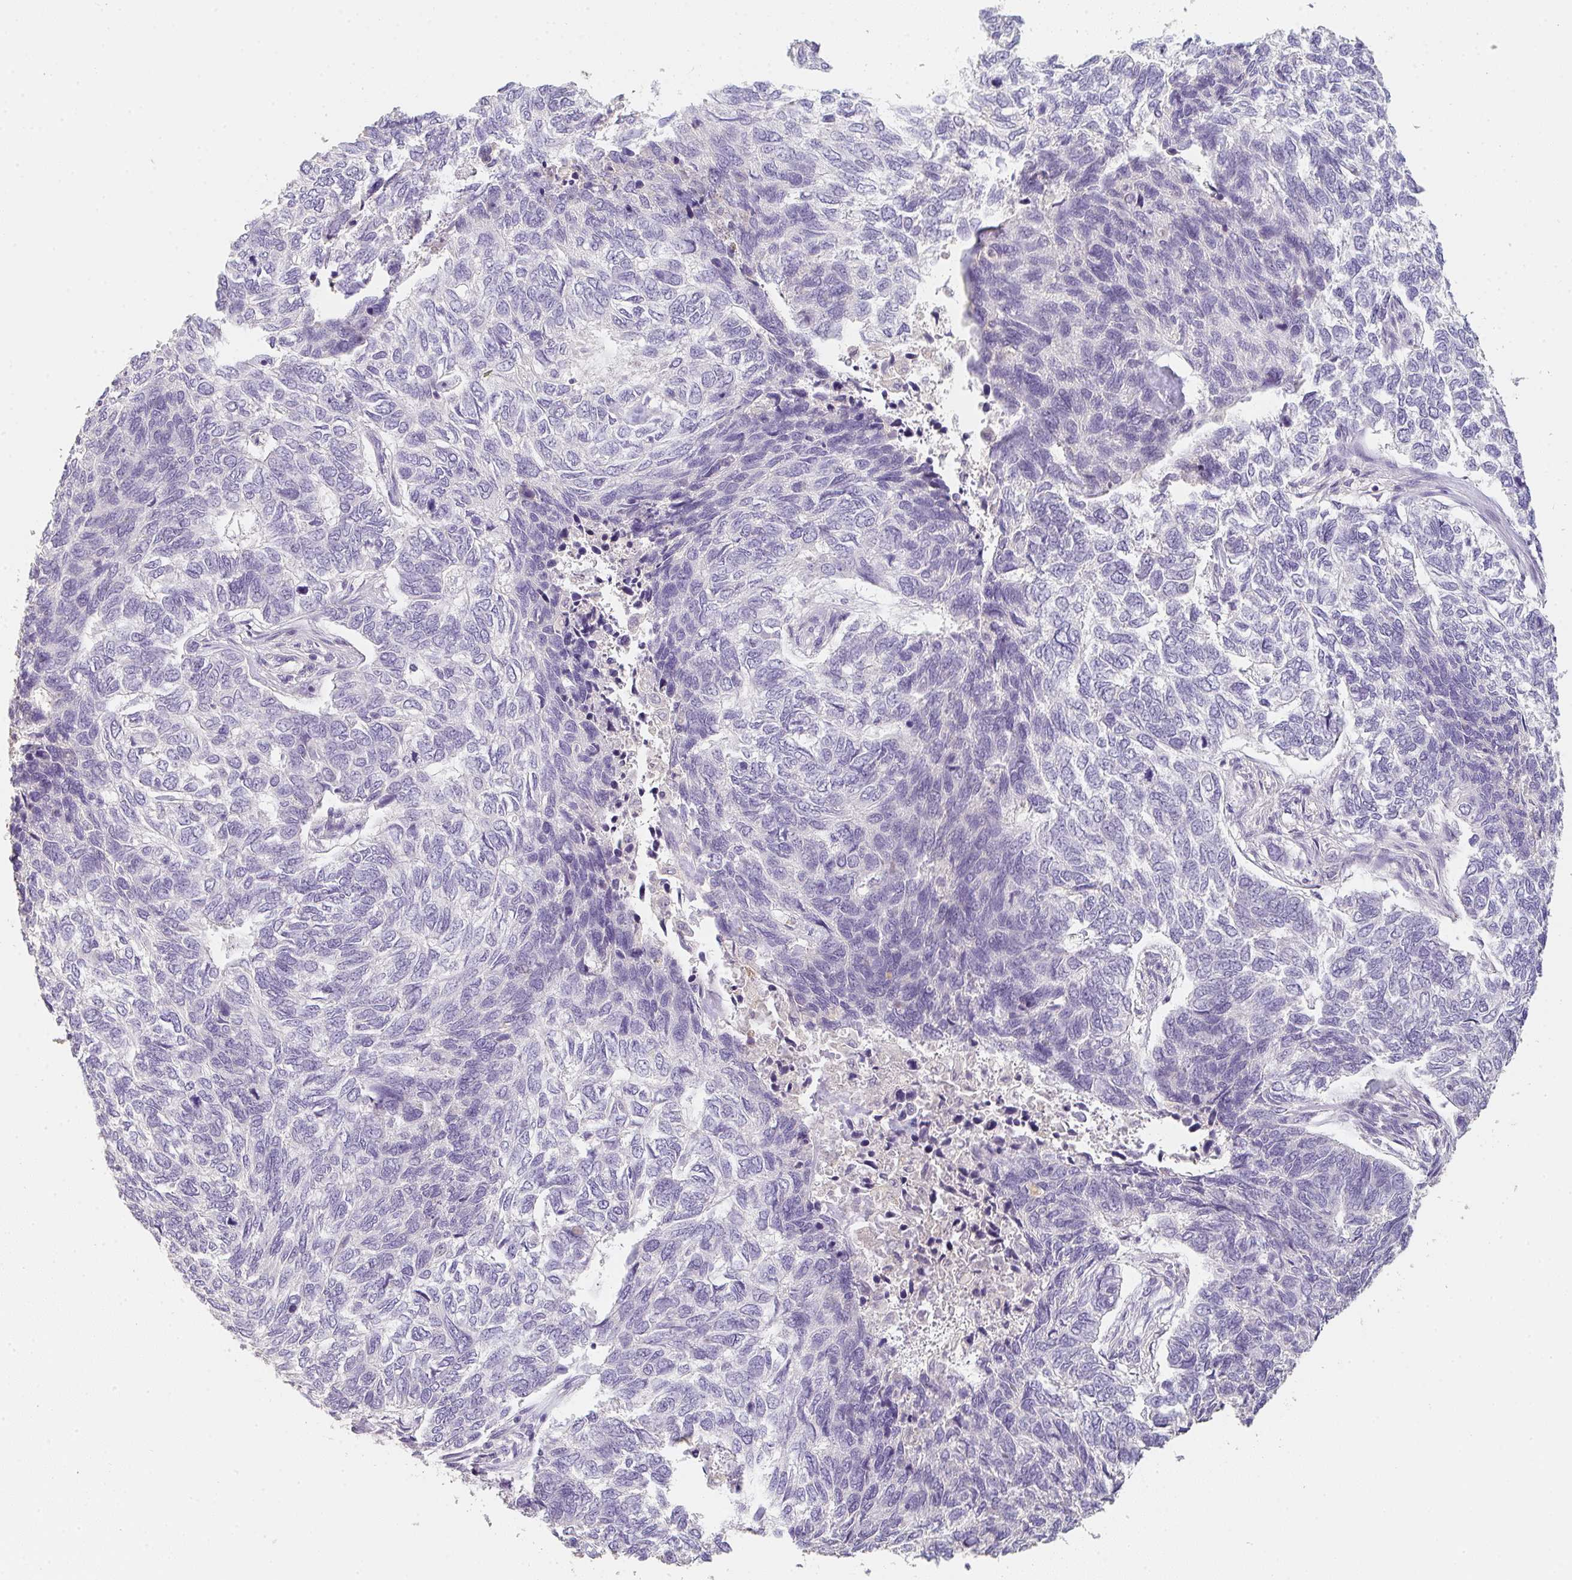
{"staining": {"intensity": "negative", "quantity": "none", "location": "none"}, "tissue": "skin cancer", "cell_type": "Tumor cells", "image_type": "cancer", "snomed": [{"axis": "morphology", "description": "Basal cell carcinoma"}, {"axis": "topography", "description": "Skin"}], "caption": "High magnification brightfield microscopy of basal cell carcinoma (skin) stained with DAB (3,3'-diaminobenzidine) (brown) and counterstained with hematoxylin (blue): tumor cells show no significant expression.", "gene": "C1QTNF8", "patient": {"sex": "female", "age": 65}}